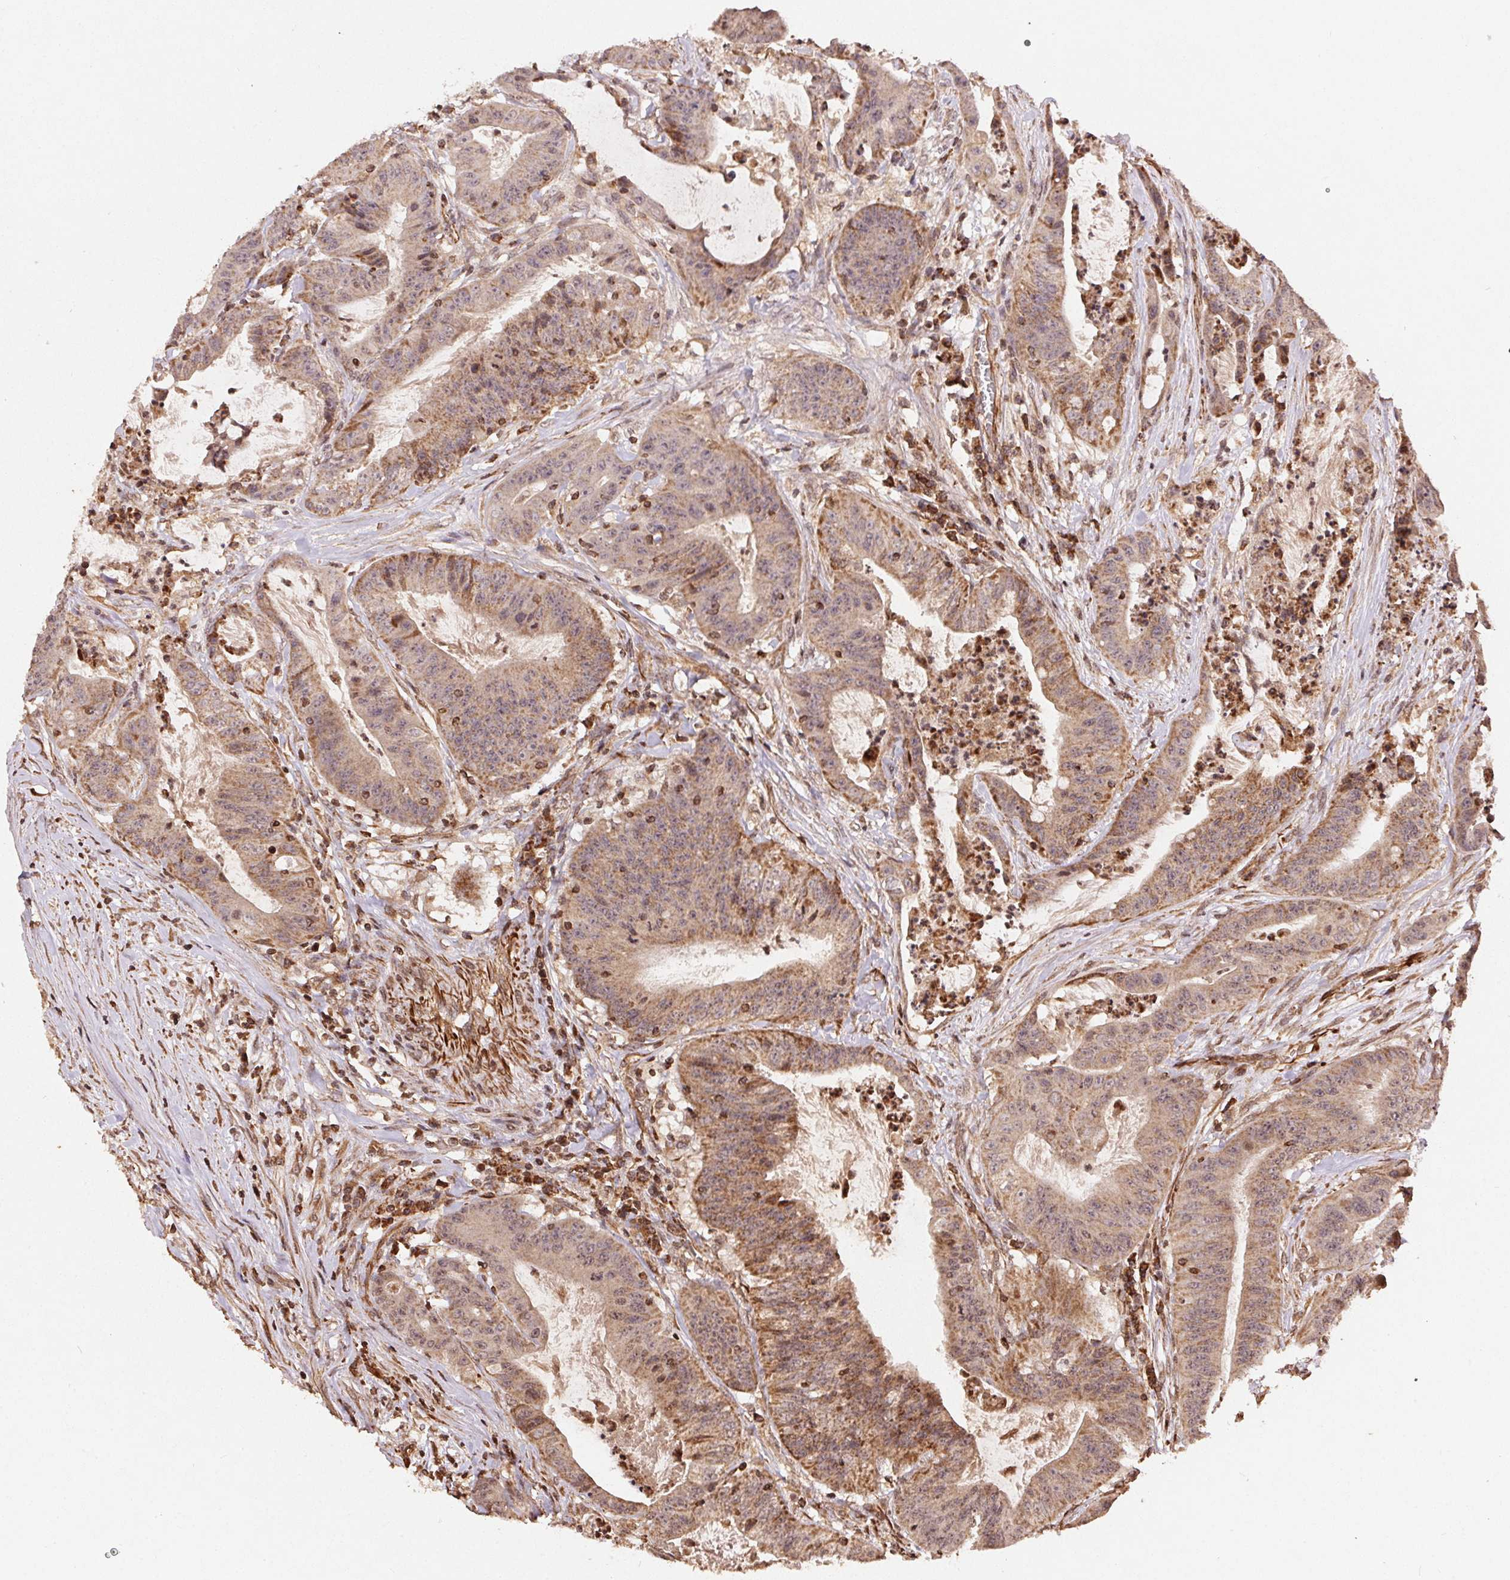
{"staining": {"intensity": "moderate", "quantity": ">75%", "location": "cytoplasmic/membranous"}, "tissue": "colorectal cancer", "cell_type": "Tumor cells", "image_type": "cancer", "snomed": [{"axis": "morphology", "description": "Adenocarcinoma, NOS"}, {"axis": "topography", "description": "Colon"}], "caption": "DAB immunohistochemical staining of human colorectal cancer displays moderate cytoplasmic/membranous protein positivity in approximately >75% of tumor cells.", "gene": "SPRED2", "patient": {"sex": "male", "age": 33}}